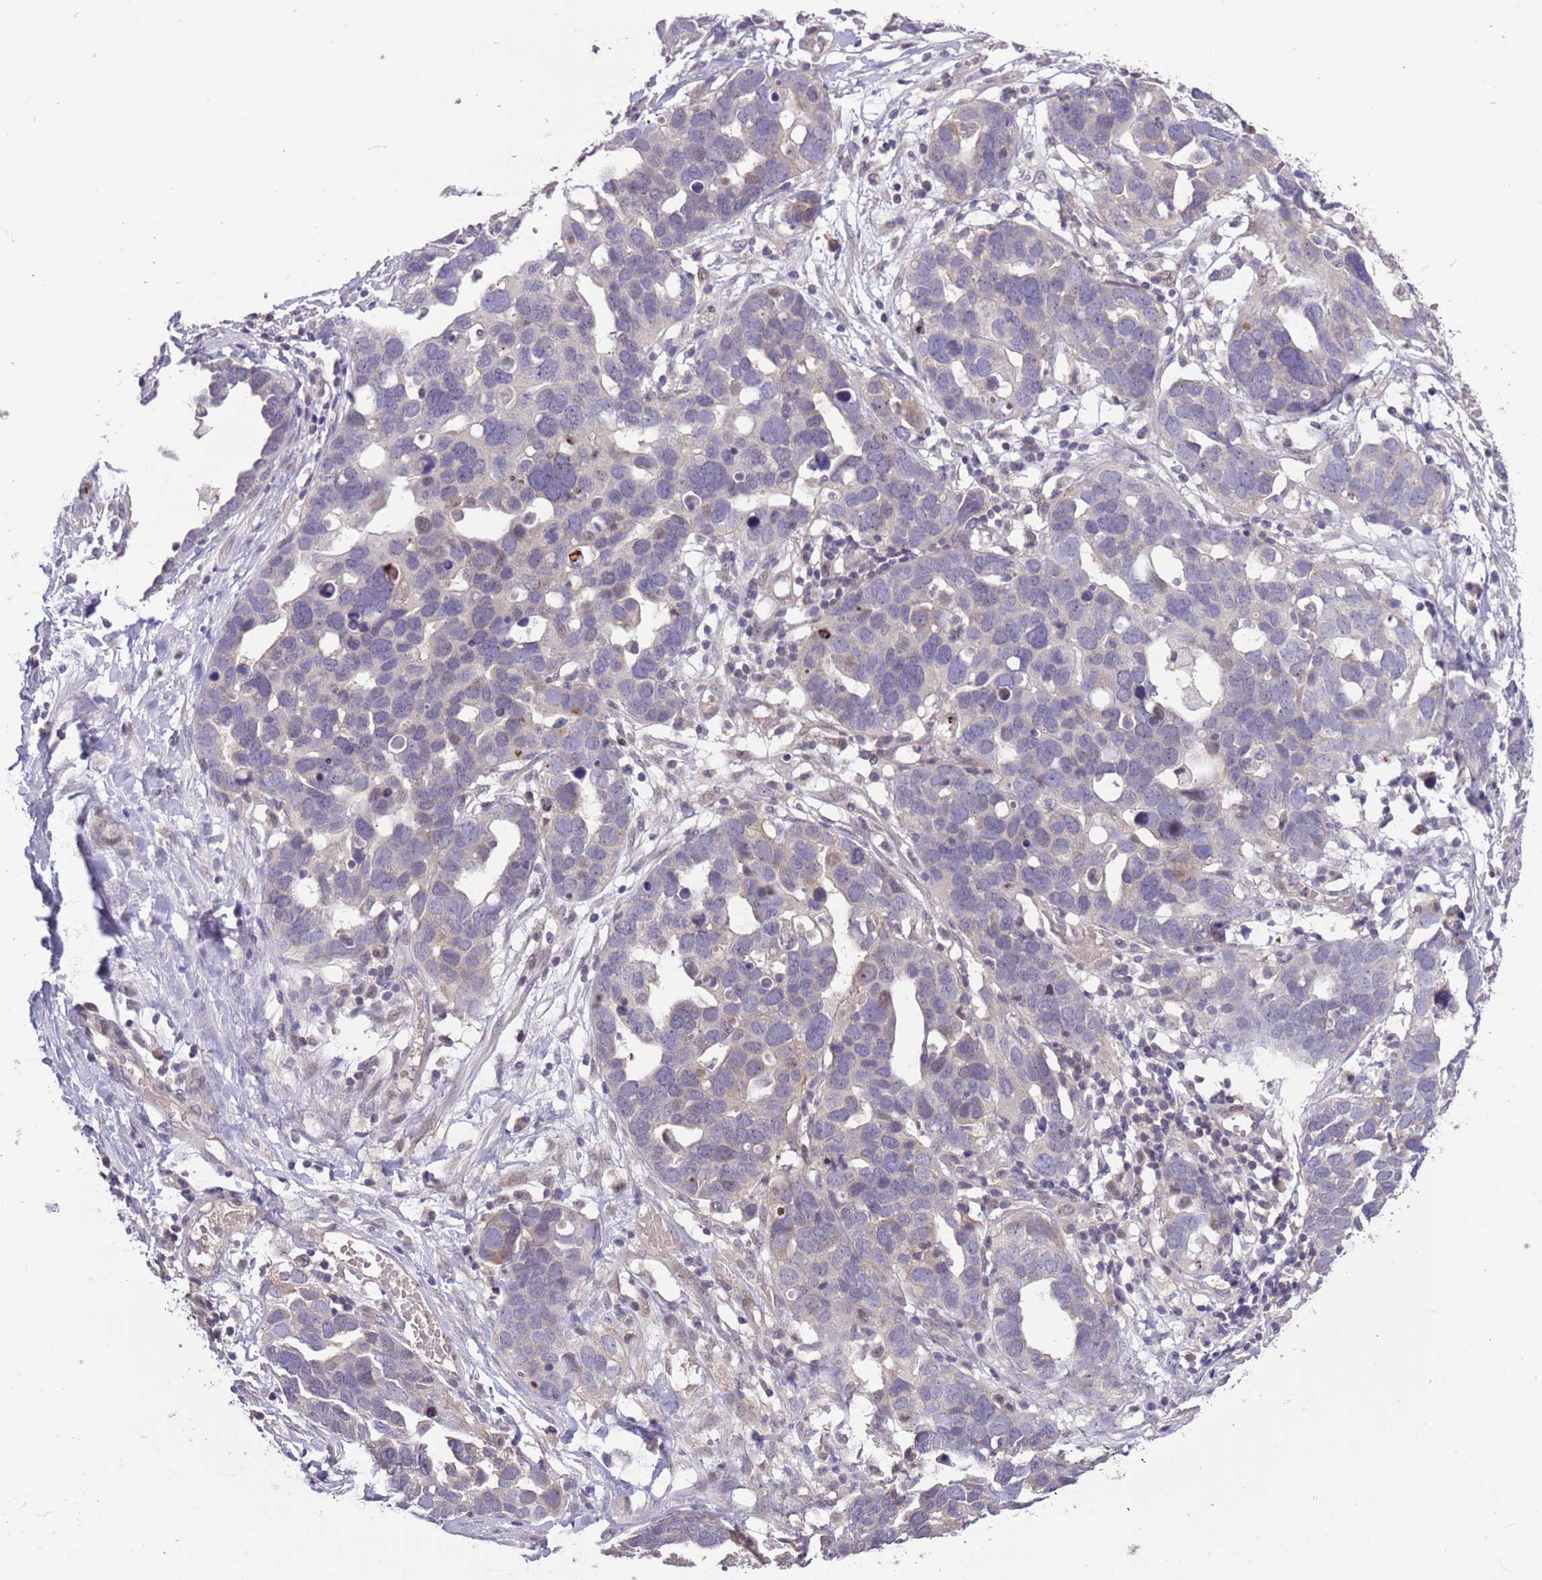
{"staining": {"intensity": "negative", "quantity": "none", "location": "none"}, "tissue": "ovarian cancer", "cell_type": "Tumor cells", "image_type": "cancer", "snomed": [{"axis": "morphology", "description": "Cystadenocarcinoma, serous, NOS"}, {"axis": "topography", "description": "Ovary"}], "caption": "Tumor cells show no significant expression in ovarian cancer (serous cystadenocarcinoma).", "gene": "SHROOM3", "patient": {"sex": "female", "age": 54}}